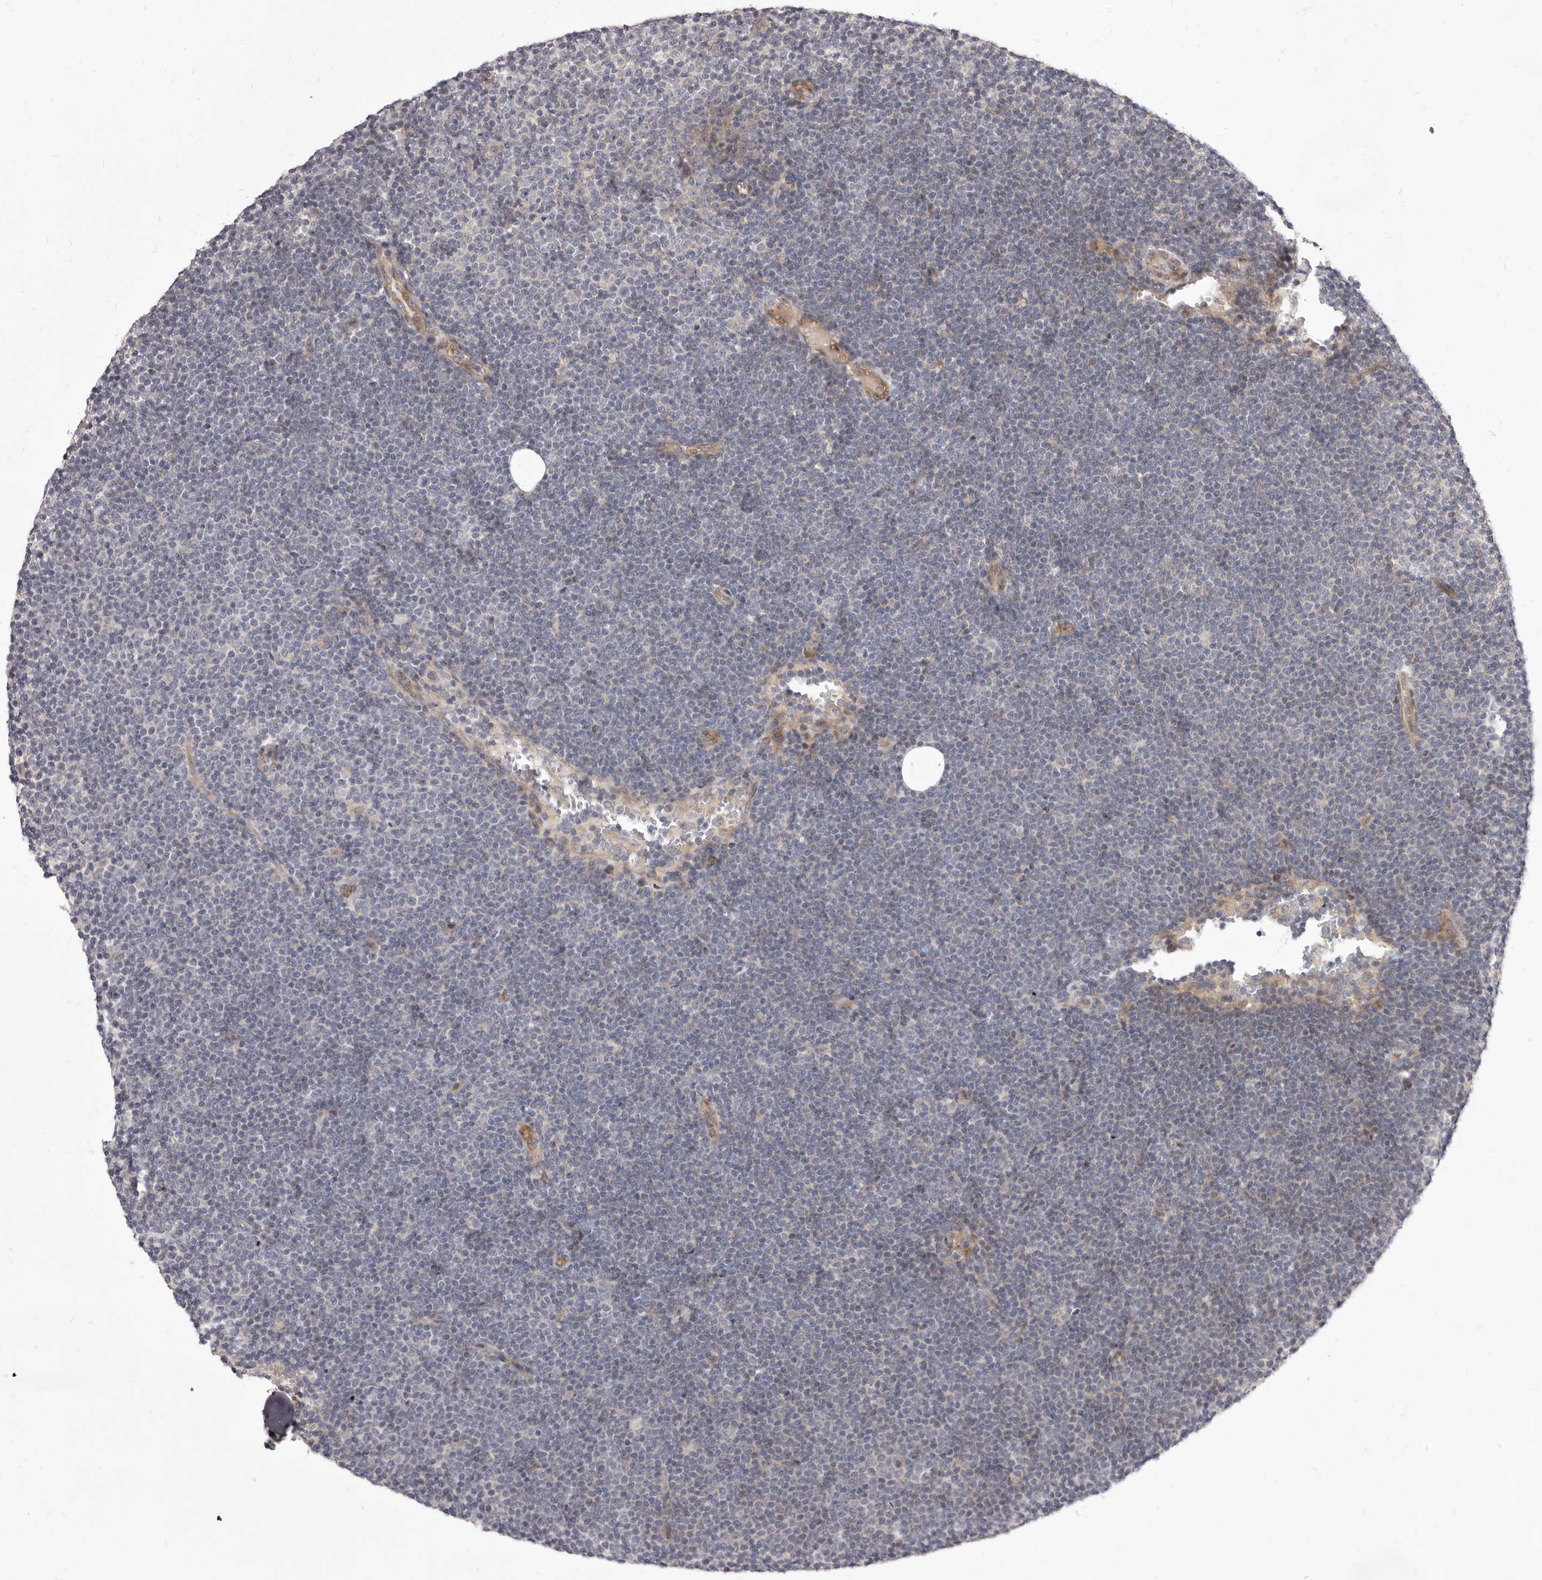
{"staining": {"intensity": "negative", "quantity": "none", "location": "none"}, "tissue": "lymphoma", "cell_type": "Tumor cells", "image_type": "cancer", "snomed": [{"axis": "morphology", "description": "Malignant lymphoma, non-Hodgkin's type, Low grade"}, {"axis": "topography", "description": "Lymph node"}], "caption": "This is an IHC photomicrograph of human low-grade malignant lymphoma, non-Hodgkin's type. There is no staining in tumor cells.", "gene": "TBC1D8B", "patient": {"sex": "female", "age": 53}}